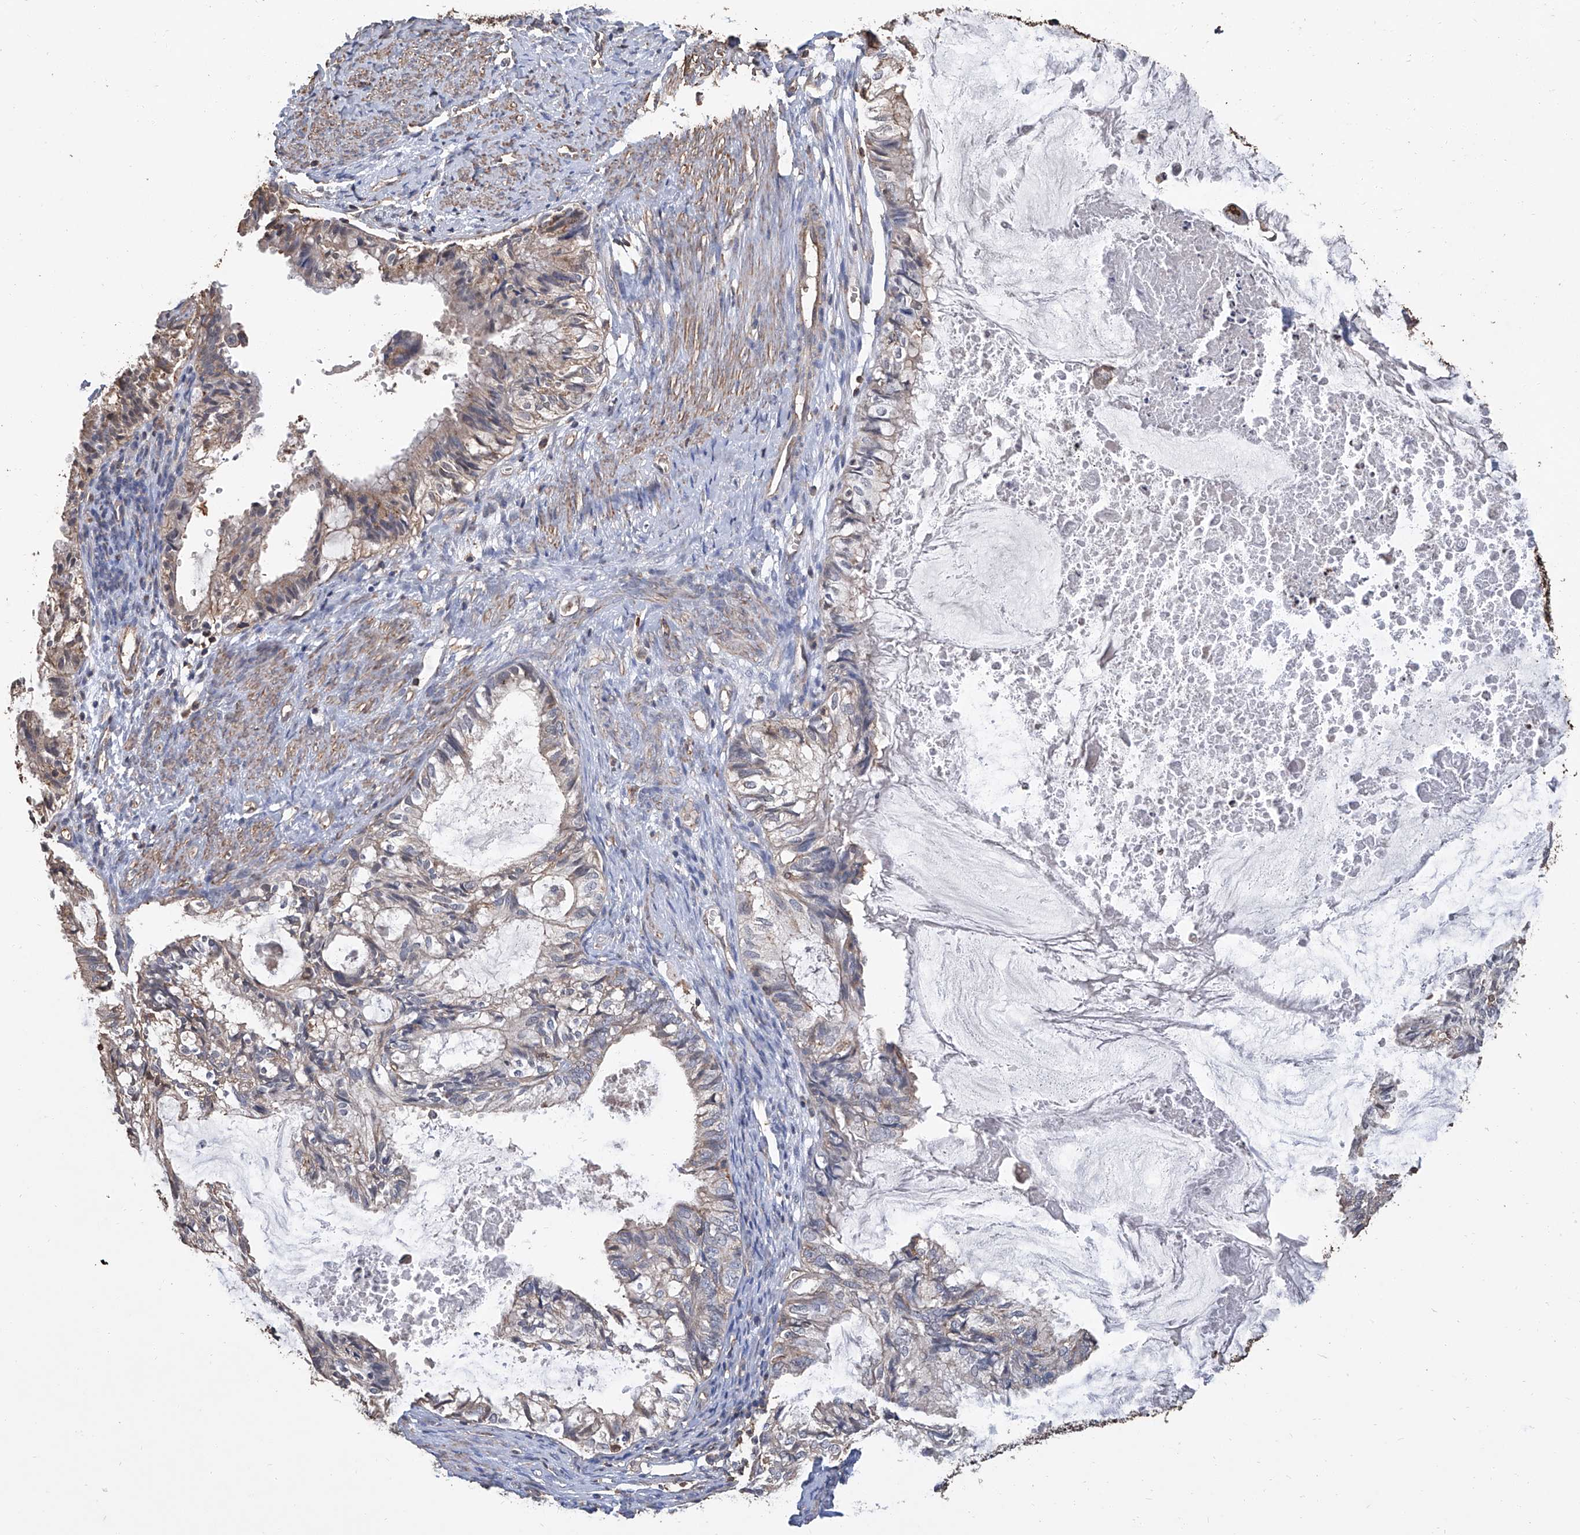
{"staining": {"intensity": "weak", "quantity": "25%-75%", "location": "cytoplasmic/membranous"}, "tissue": "cervical cancer", "cell_type": "Tumor cells", "image_type": "cancer", "snomed": [{"axis": "morphology", "description": "Normal tissue, NOS"}, {"axis": "morphology", "description": "Adenocarcinoma, NOS"}, {"axis": "topography", "description": "Cervix"}, {"axis": "topography", "description": "Endometrium"}], "caption": "Adenocarcinoma (cervical) stained for a protein displays weak cytoplasmic/membranous positivity in tumor cells.", "gene": "GPT", "patient": {"sex": "female", "age": 86}}